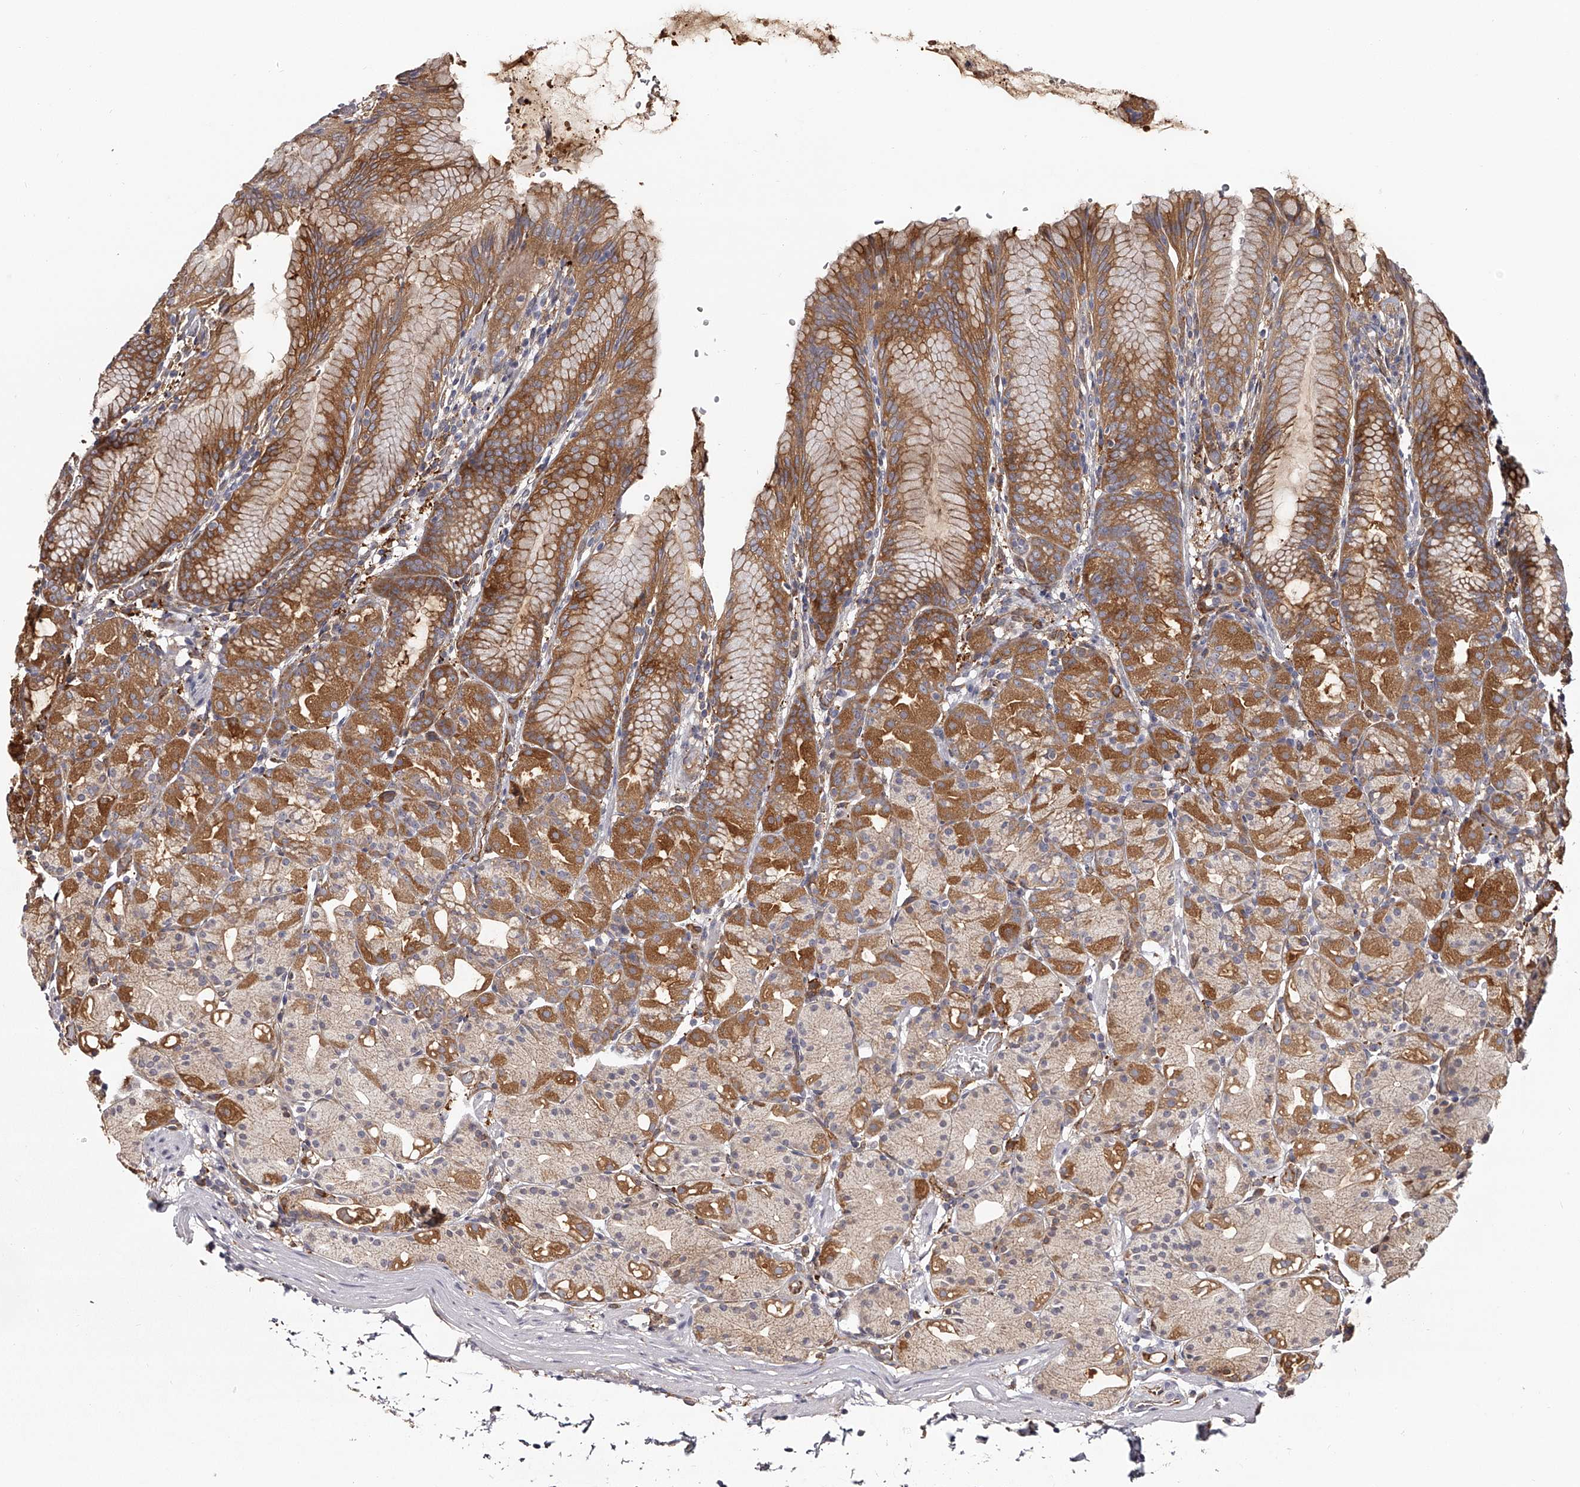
{"staining": {"intensity": "strong", "quantity": "25%-75%", "location": "cytoplasmic/membranous"}, "tissue": "stomach", "cell_type": "Glandular cells", "image_type": "normal", "snomed": [{"axis": "morphology", "description": "Normal tissue, NOS"}, {"axis": "topography", "description": "Stomach, upper"}], "caption": "A histopathology image of stomach stained for a protein displays strong cytoplasmic/membranous brown staining in glandular cells.", "gene": "LAP3", "patient": {"sex": "male", "age": 48}}